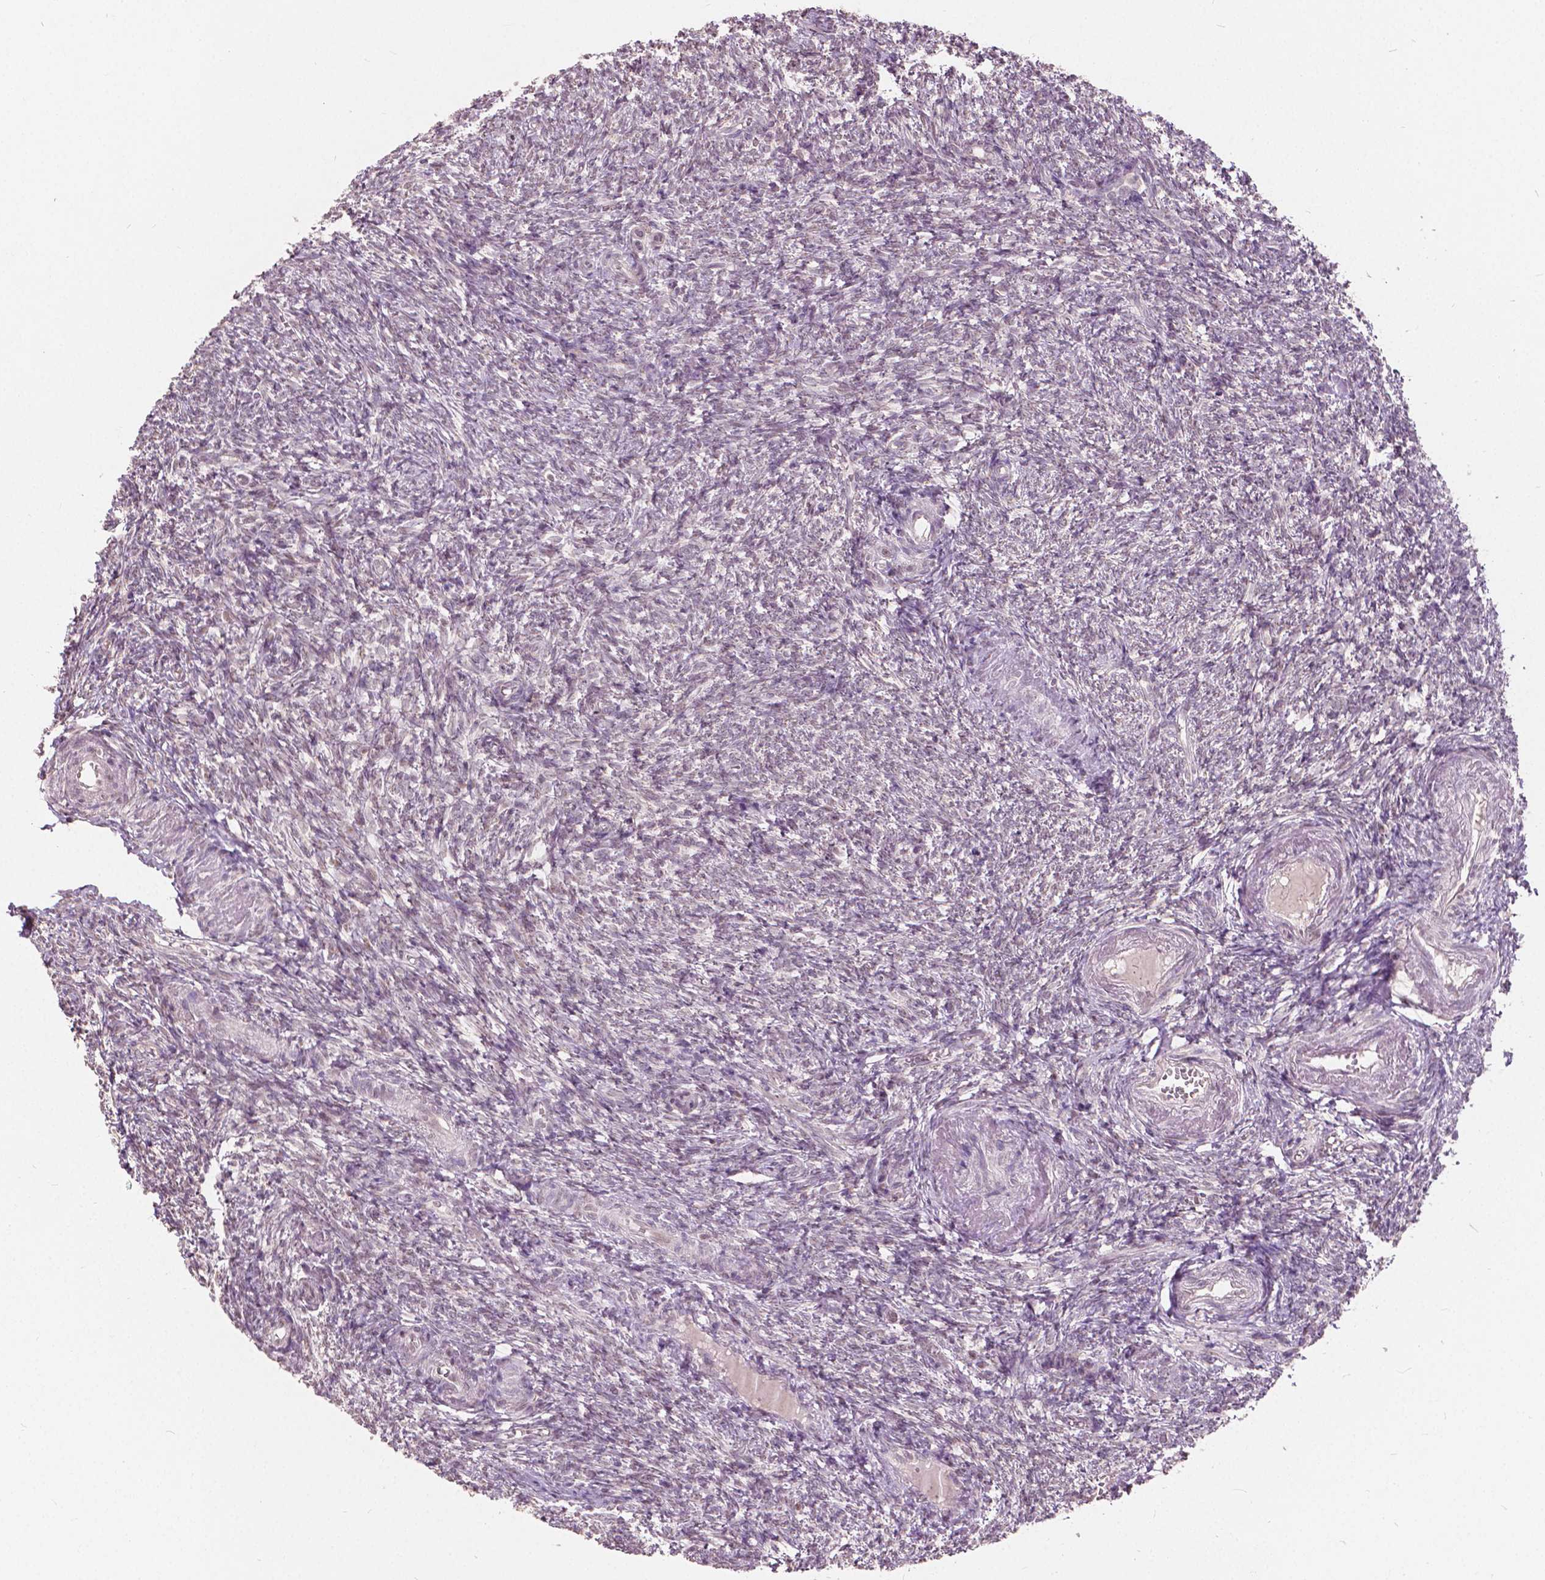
{"staining": {"intensity": "weak", "quantity": ">75%", "location": "cytoplasmic/membranous,nuclear"}, "tissue": "ovary", "cell_type": "Follicle cells", "image_type": "normal", "snomed": [{"axis": "morphology", "description": "Normal tissue, NOS"}, {"axis": "topography", "description": "Ovary"}], "caption": "High-magnification brightfield microscopy of unremarkable ovary stained with DAB (brown) and counterstained with hematoxylin (blue). follicle cells exhibit weak cytoplasmic/membranous,nuclear positivity is seen in about>75% of cells.", "gene": "HOXA10", "patient": {"sex": "female", "age": 39}}